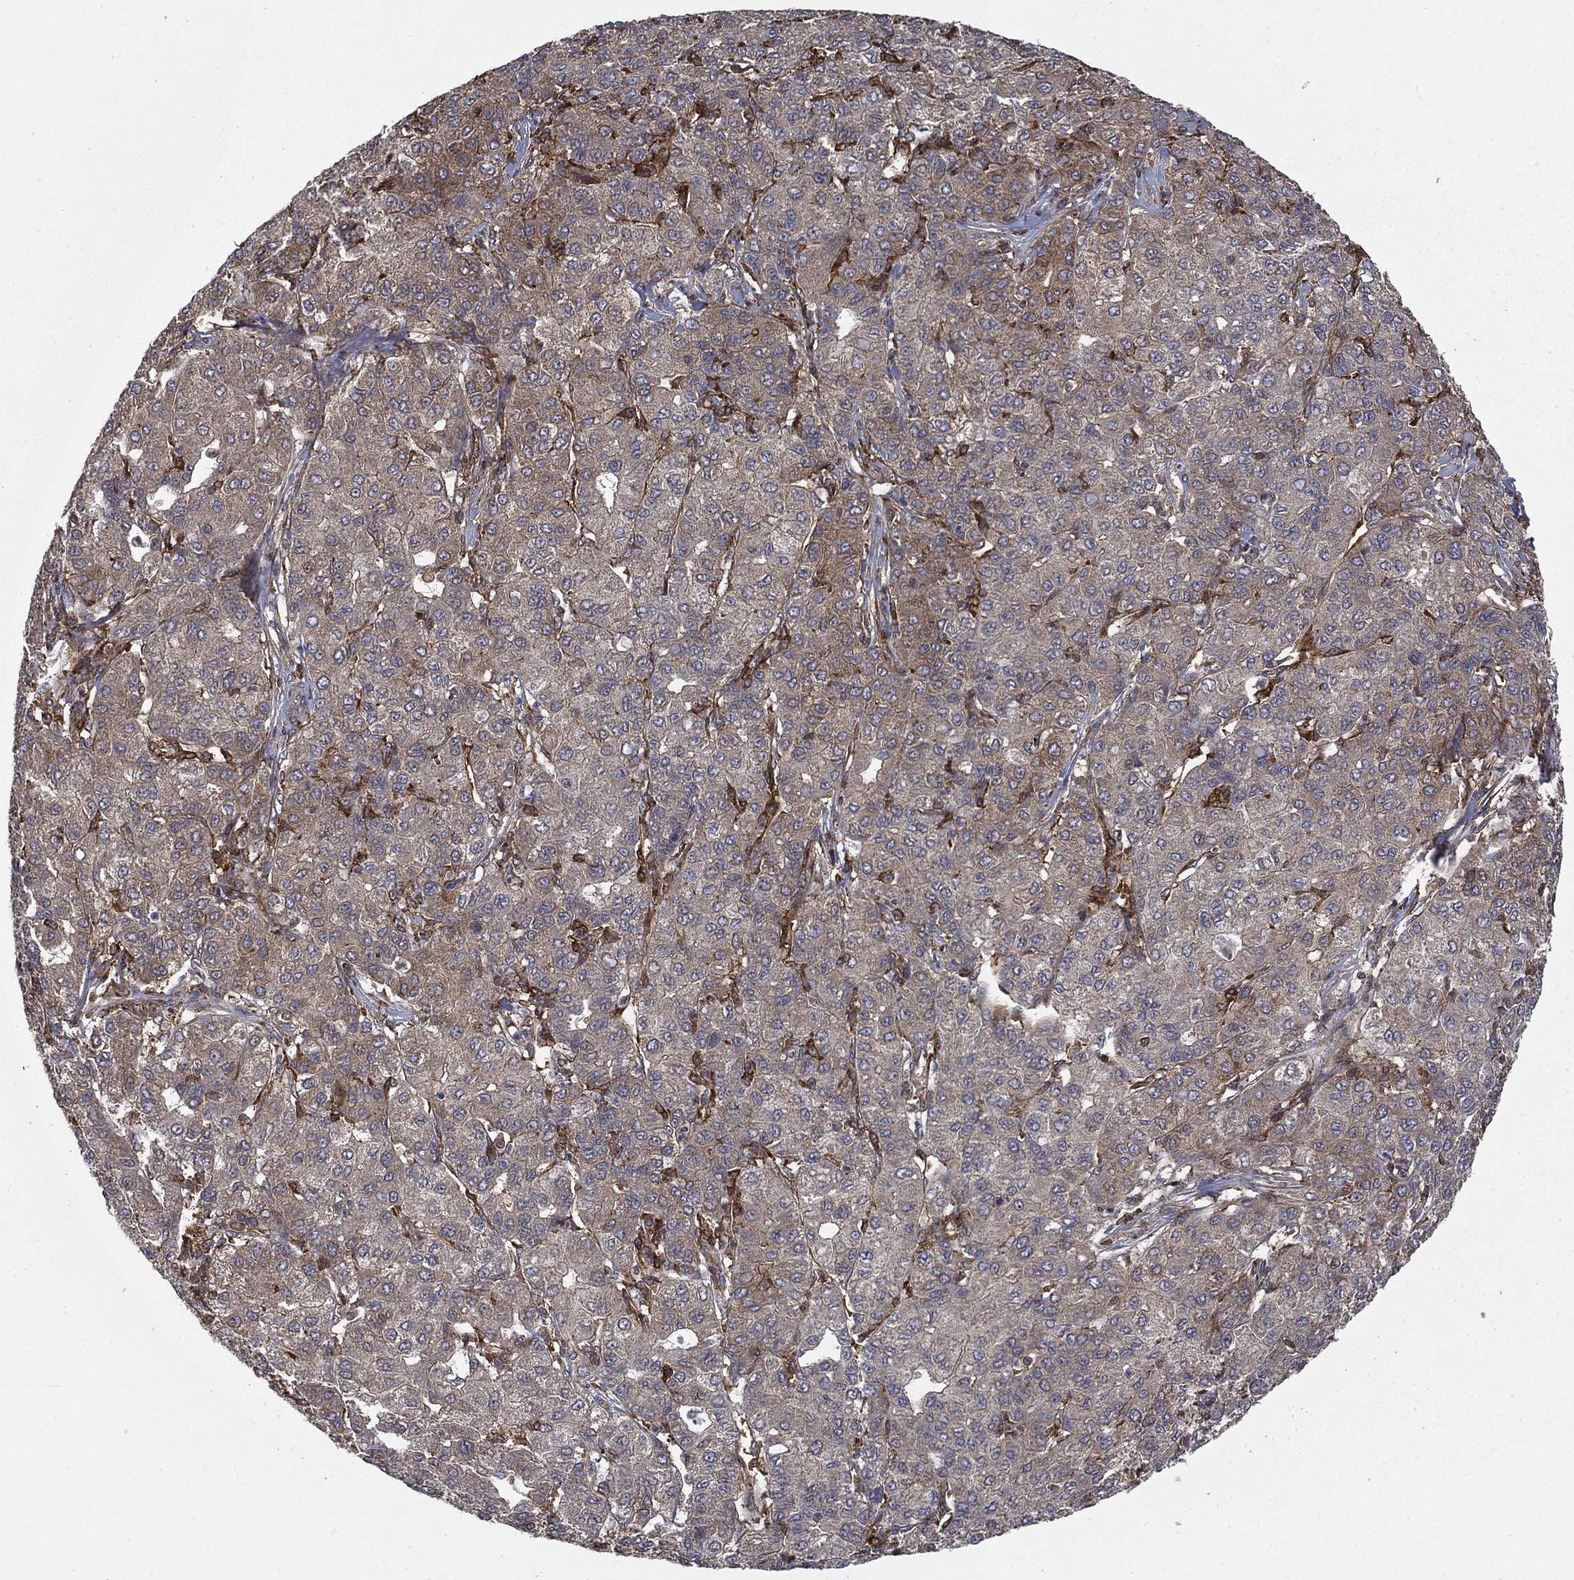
{"staining": {"intensity": "weak", "quantity": "25%-75%", "location": "cytoplasmic/membranous"}, "tissue": "liver cancer", "cell_type": "Tumor cells", "image_type": "cancer", "snomed": [{"axis": "morphology", "description": "Carcinoma, Hepatocellular, NOS"}, {"axis": "topography", "description": "Liver"}], "caption": "A micrograph of human hepatocellular carcinoma (liver) stained for a protein demonstrates weak cytoplasmic/membranous brown staining in tumor cells. Immunohistochemistry (ihc) stains the protein in brown and the nuclei are stained blue.", "gene": "SNX5", "patient": {"sex": "male", "age": 65}}